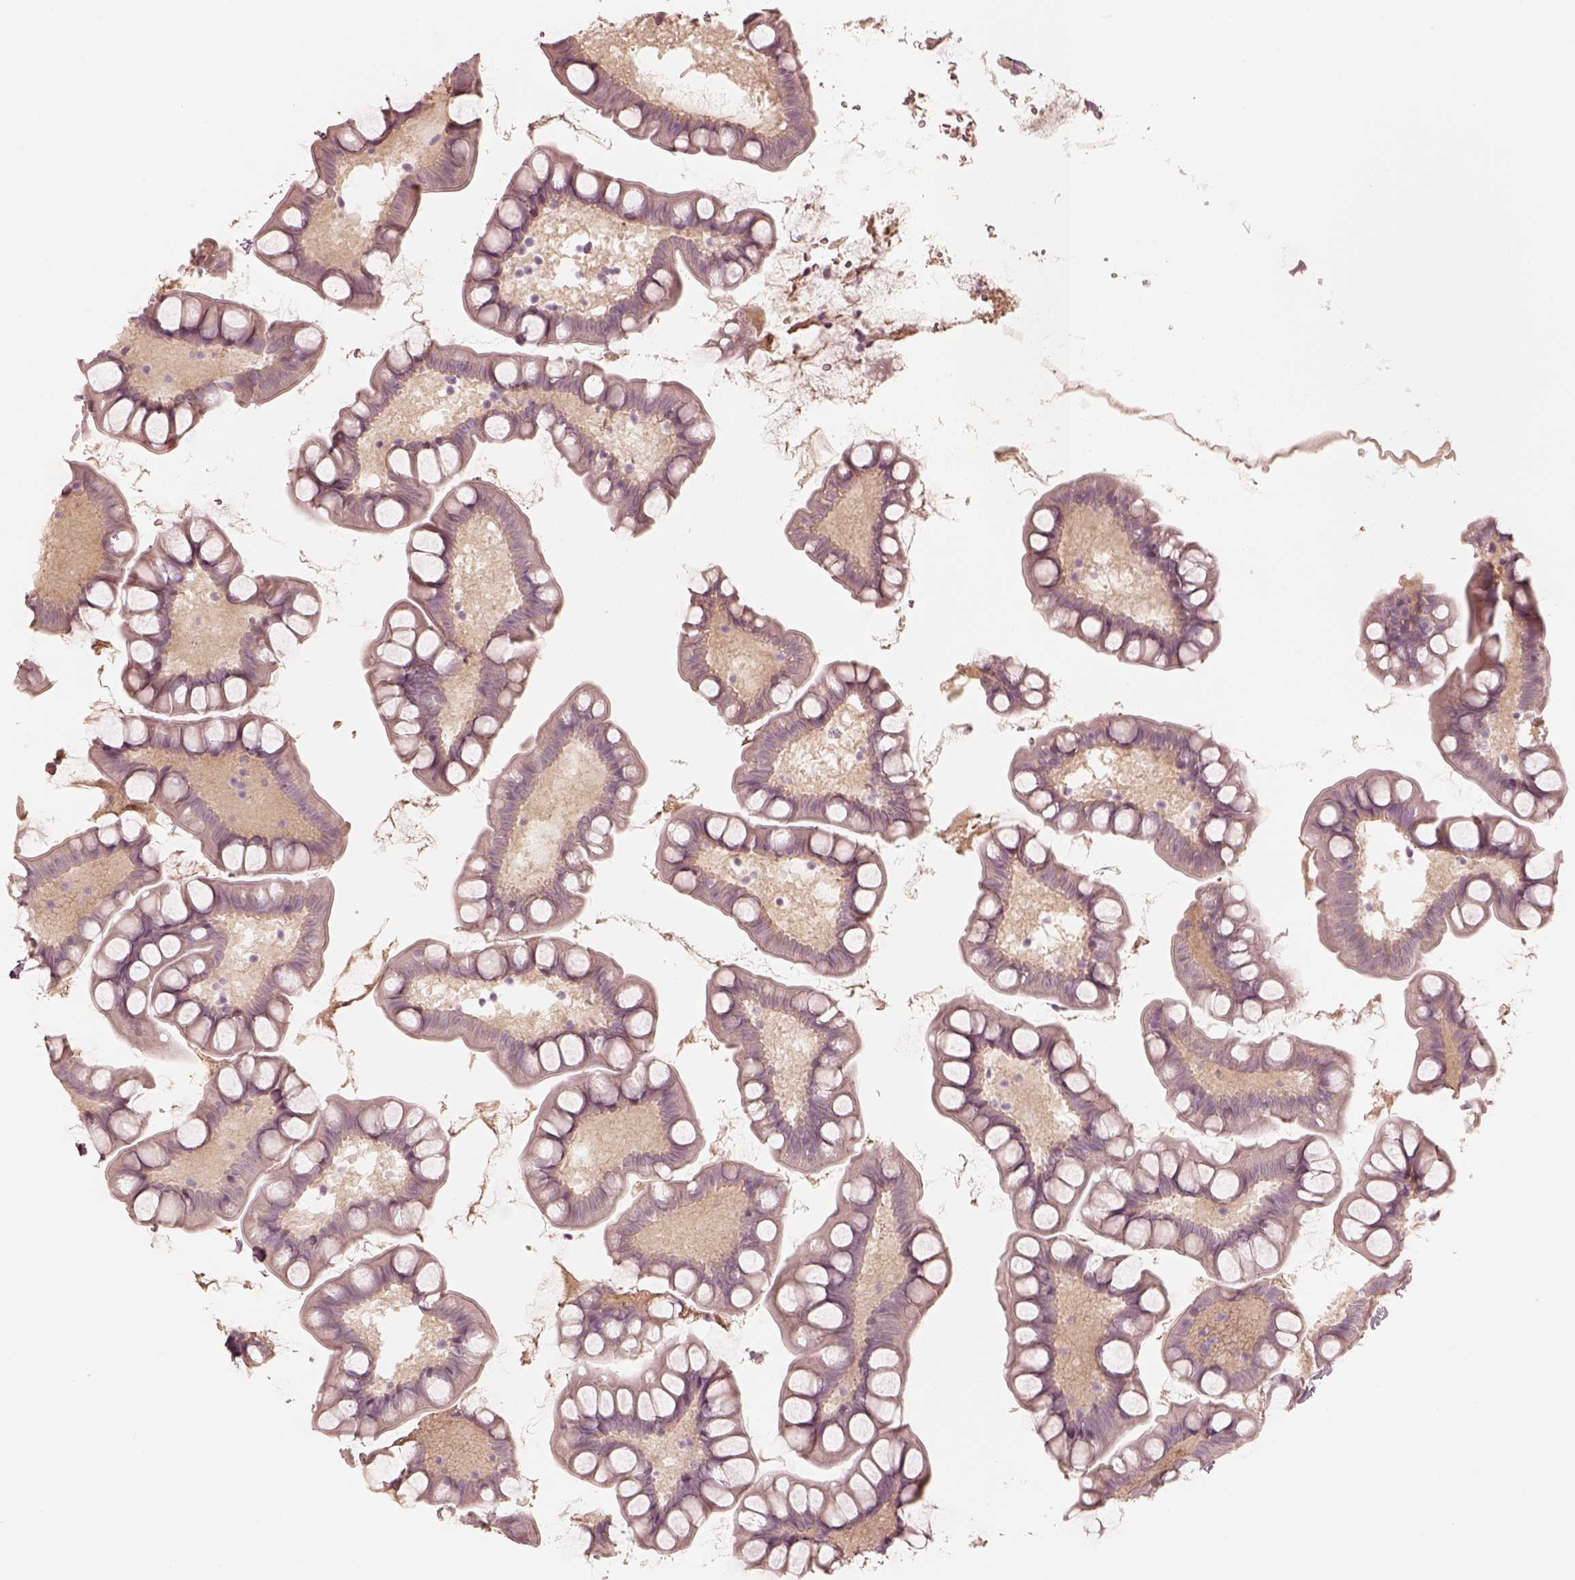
{"staining": {"intensity": "negative", "quantity": "none", "location": "none"}, "tissue": "small intestine", "cell_type": "Glandular cells", "image_type": "normal", "snomed": [{"axis": "morphology", "description": "Normal tissue, NOS"}, {"axis": "topography", "description": "Small intestine"}], "caption": "Immunohistochemistry (IHC) of benign human small intestine reveals no expression in glandular cells.", "gene": "KCNJ9", "patient": {"sex": "male", "age": 70}}